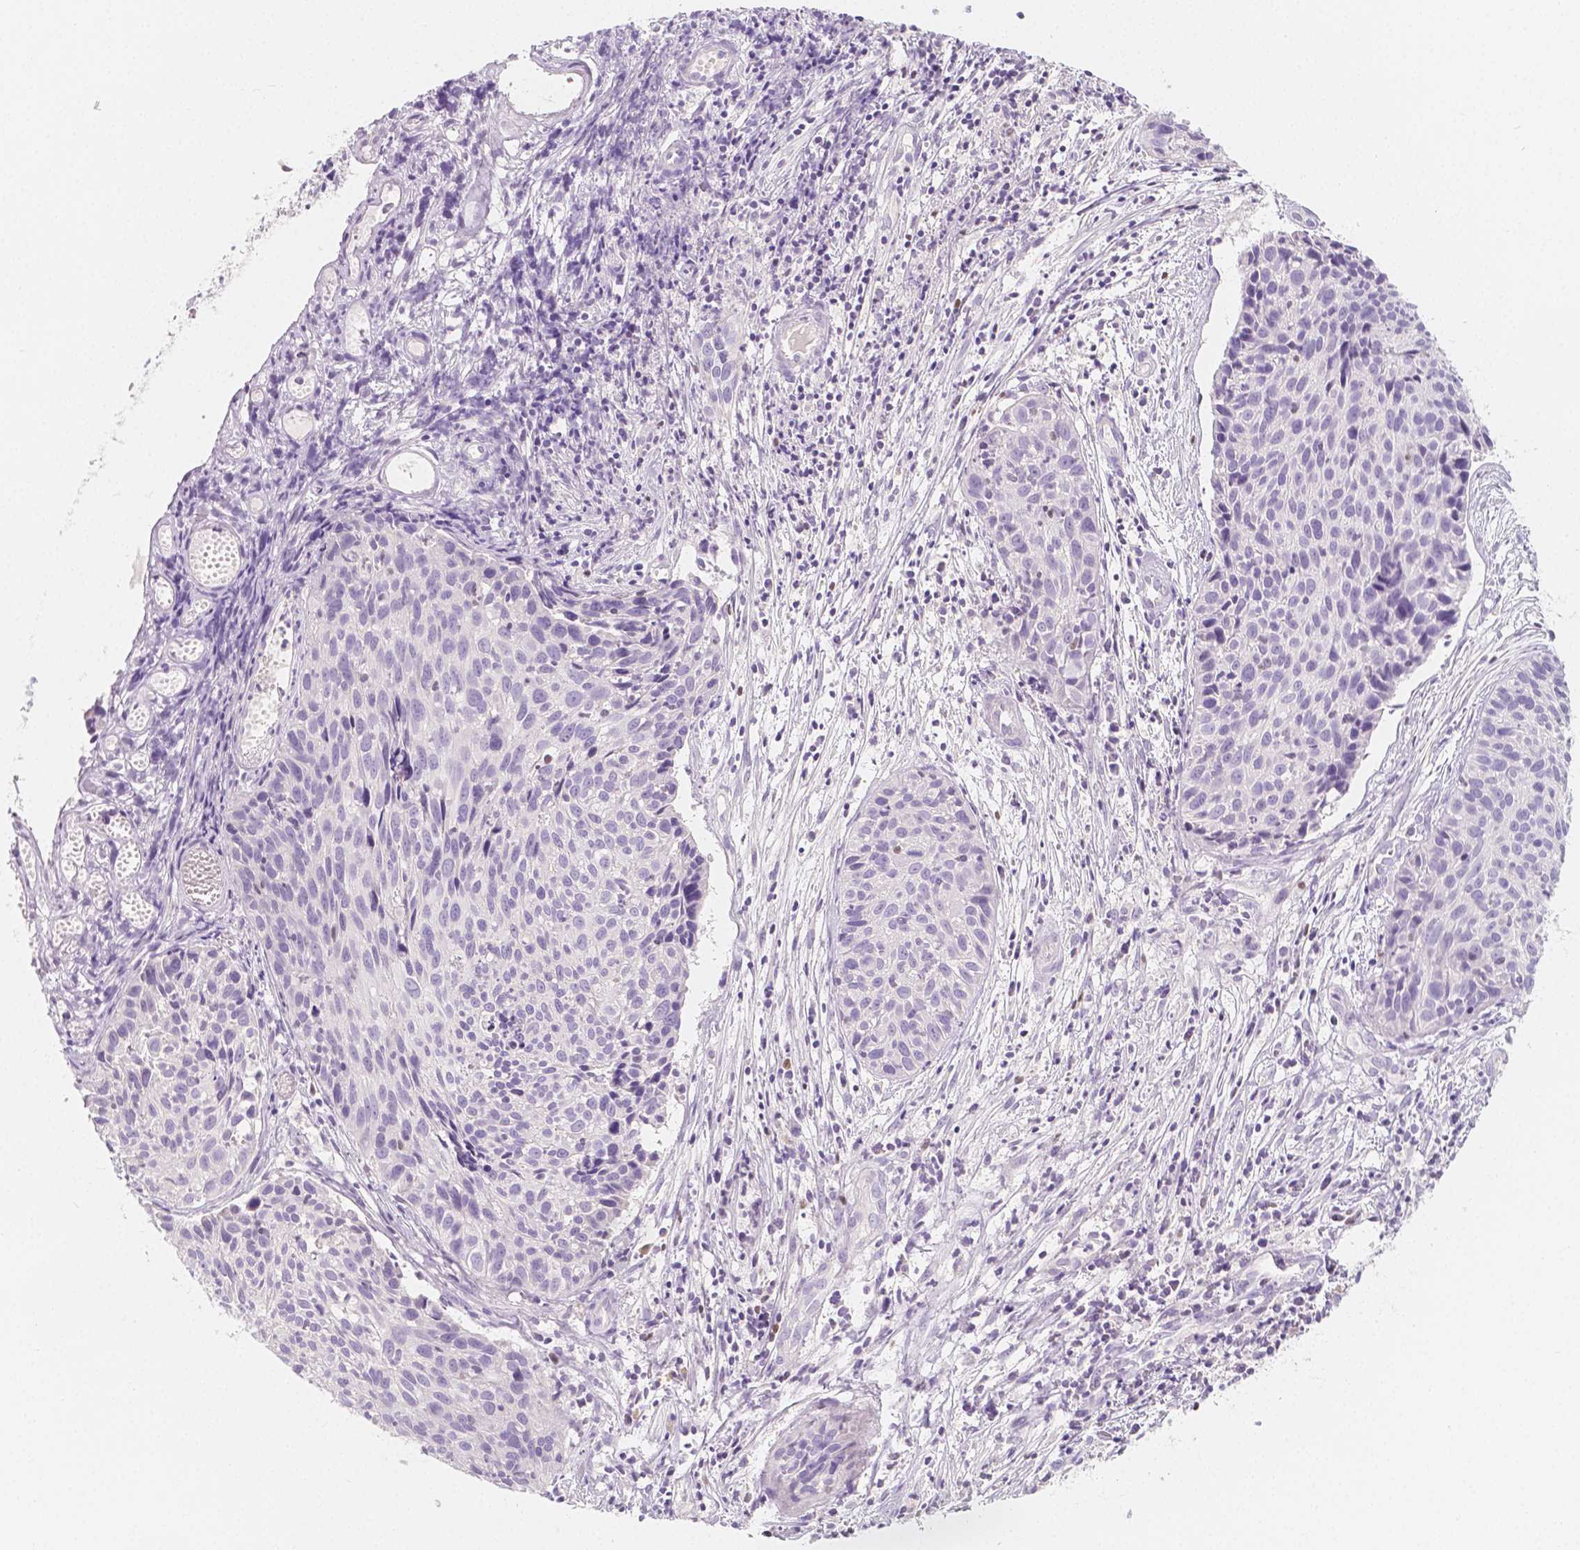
{"staining": {"intensity": "negative", "quantity": "none", "location": "none"}, "tissue": "cervical cancer", "cell_type": "Tumor cells", "image_type": "cancer", "snomed": [{"axis": "morphology", "description": "Squamous cell carcinoma, NOS"}, {"axis": "topography", "description": "Cervix"}], "caption": "There is no significant staining in tumor cells of cervical cancer (squamous cell carcinoma).", "gene": "BATF", "patient": {"sex": "female", "age": 30}}